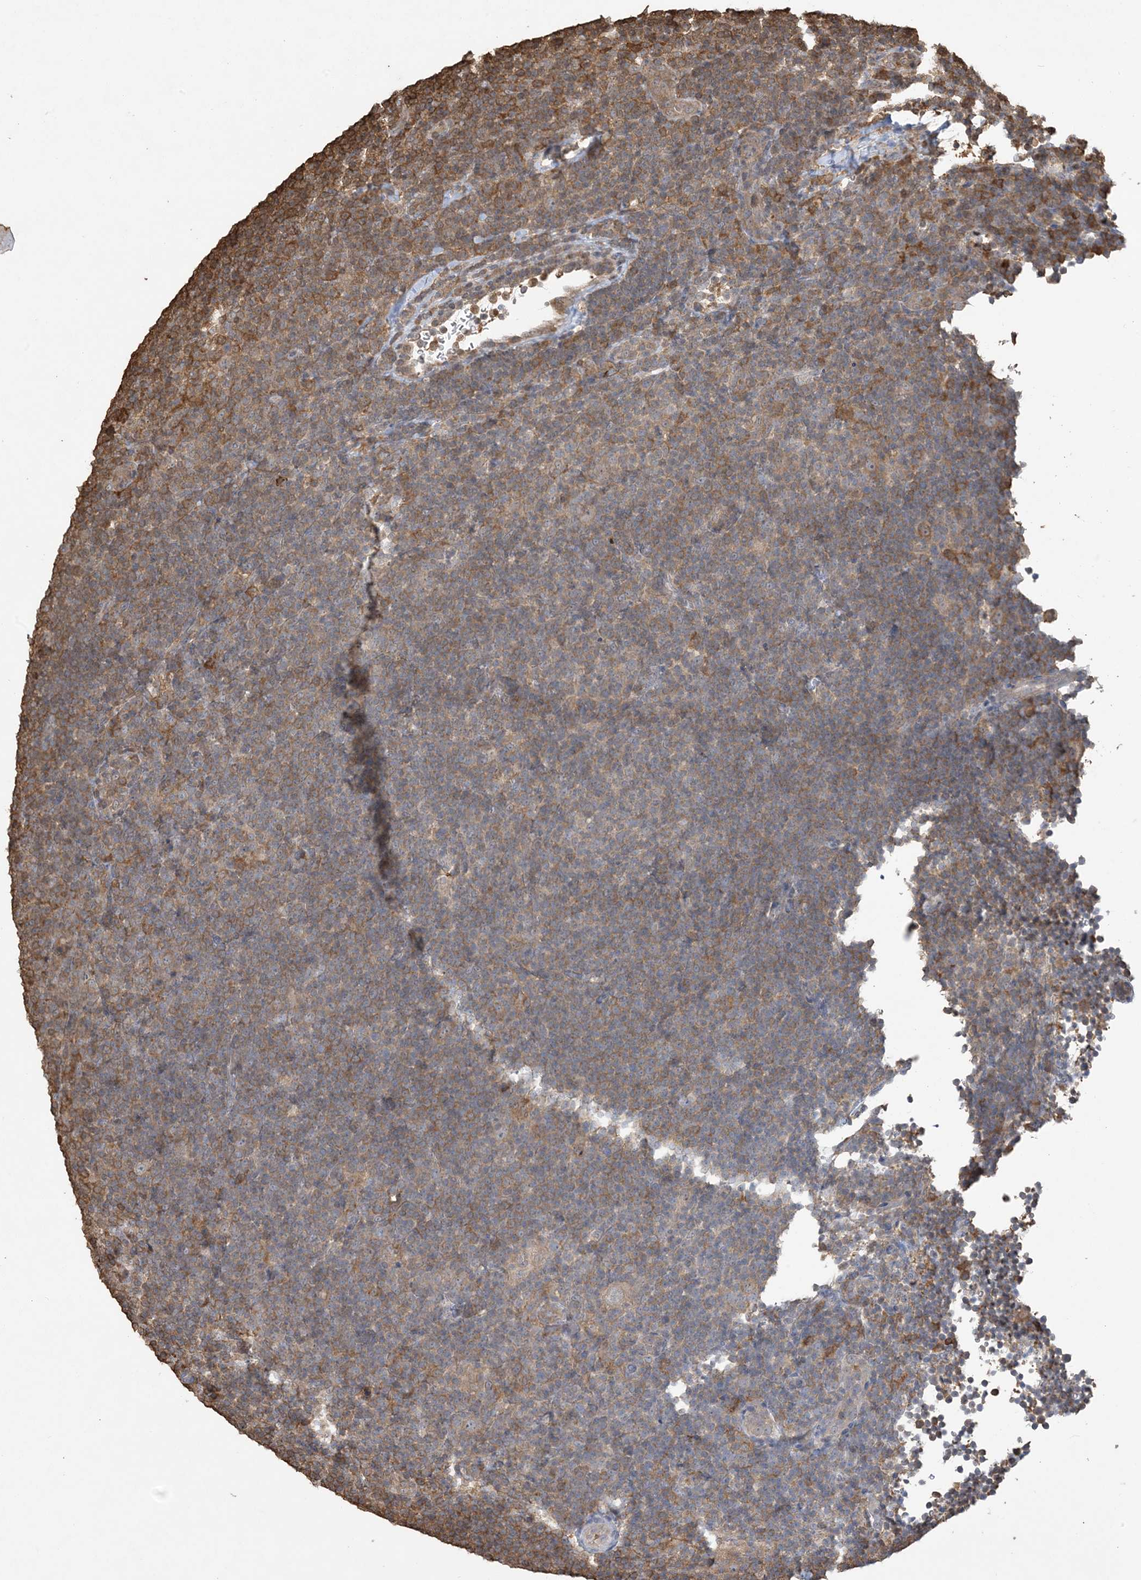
{"staining": {"intensity": "negative", "quantity": "none", "location": "none"}, "tissue": "lymphoma", "cell_type": "Tumor cells", "image_type": "cancer", "snomed": [{"axis": "morphology", "description": "Hodgkin's disease, NOS"}, {"axis": "topography", "description": "Lymph node"}], "caption": "Immunohistochemistry (IHC) of Hodgkin's disease displays no expression in tumor cells.", "gene": "TMSB4X", "patient": {"sex": "female", "age": 57}}